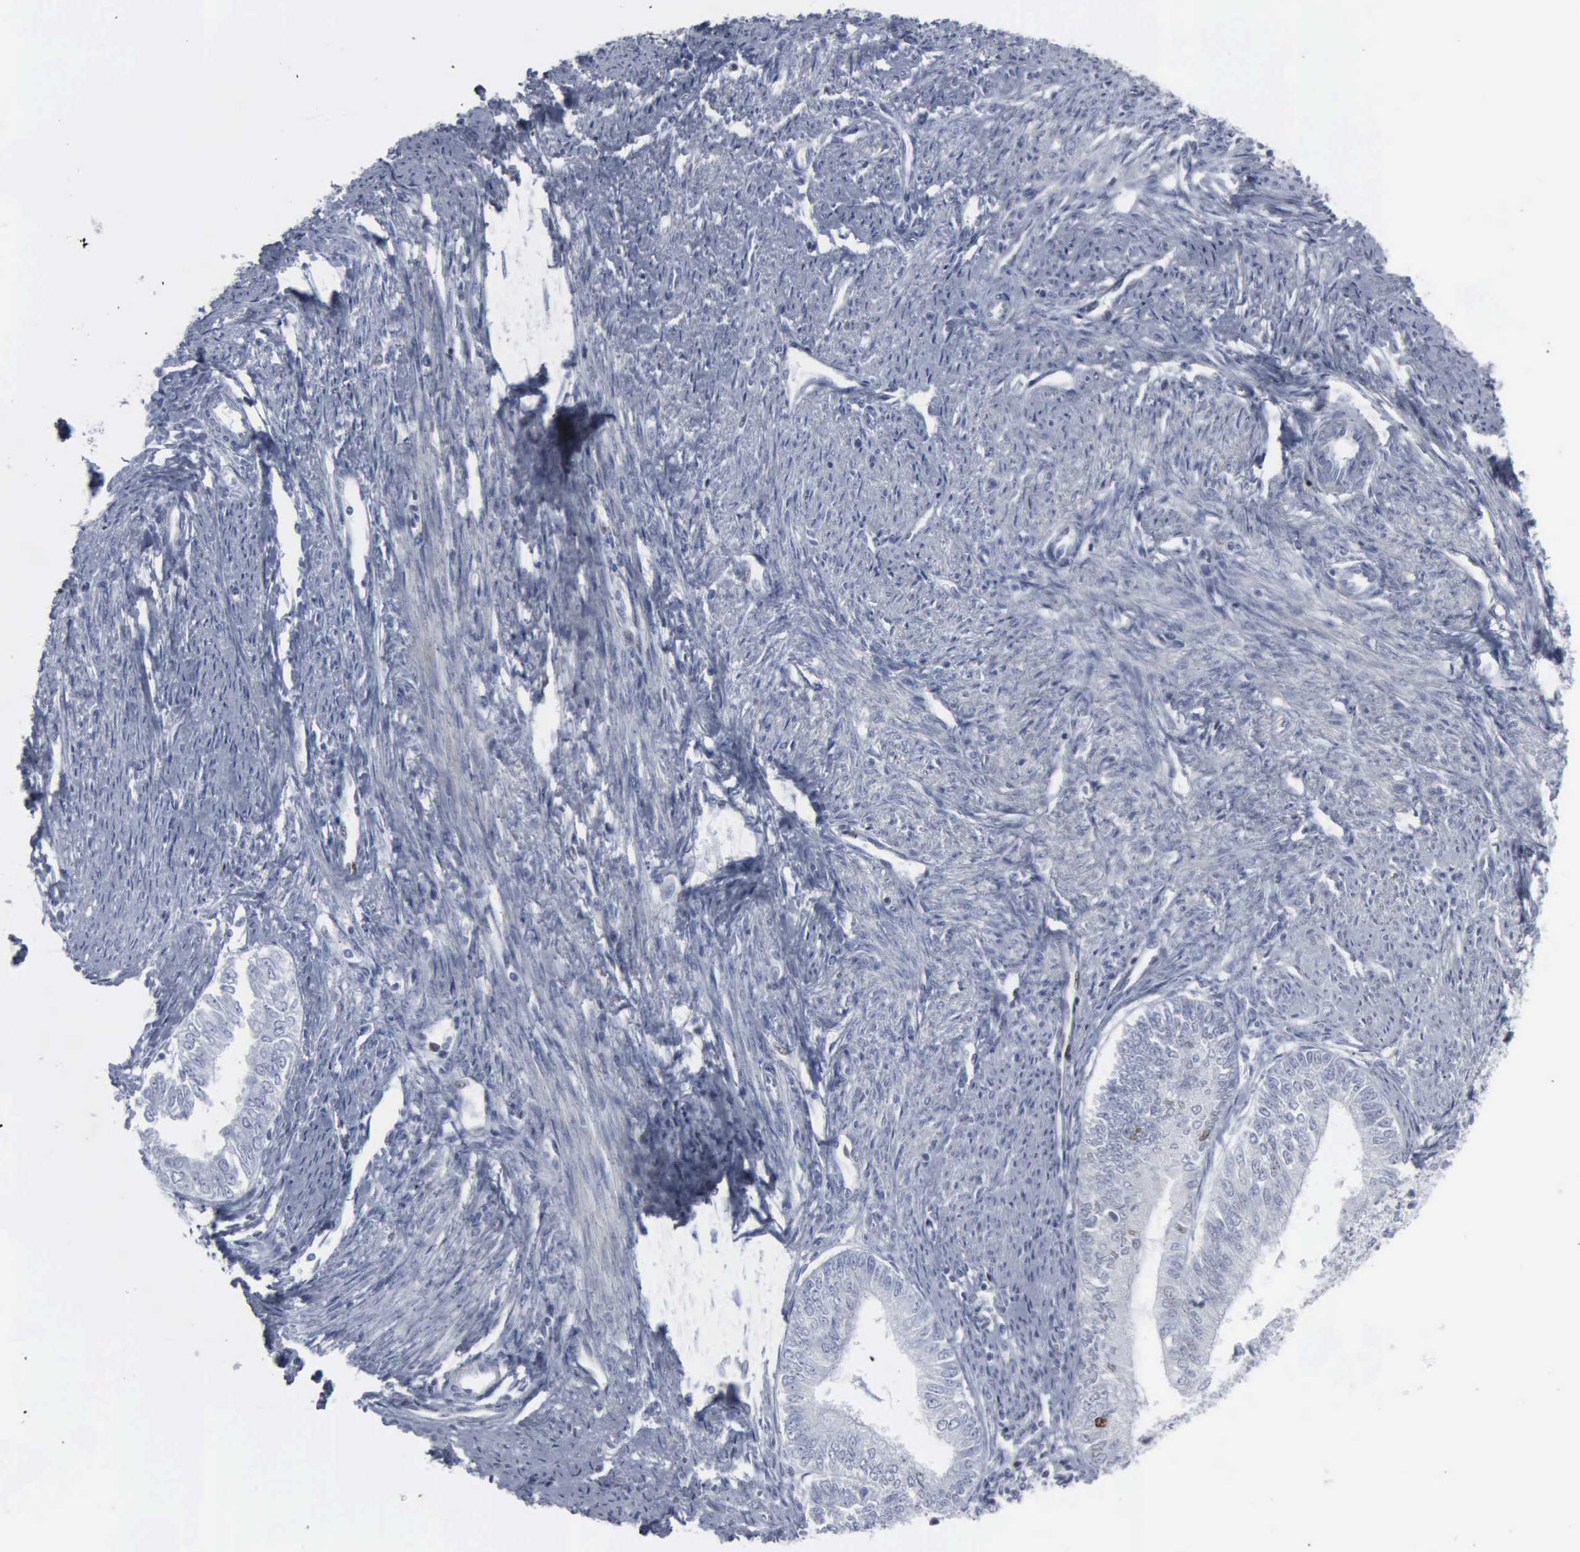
{"staining": {"intensity": "moderate", "quantity": "<25%", "location": "nuclear"}, "tissue": "endometrial cancer", "cell_type": "Tumor cells", "image_type": "cancer", "snomed": [{"axis": "morphology", "description": "Adenocarcinoma, NOS"}, {"axis": "topography", "description": "Endometrium"}], "caption": "DAB immunohistochemical staining of endometrial cancer (adenocarcinoma) demonstrates moderate nuclear protein positivity in about <25% of tumor cells.", "gene": "CCND3", "patient": {"sex": "female", "age": 66}}